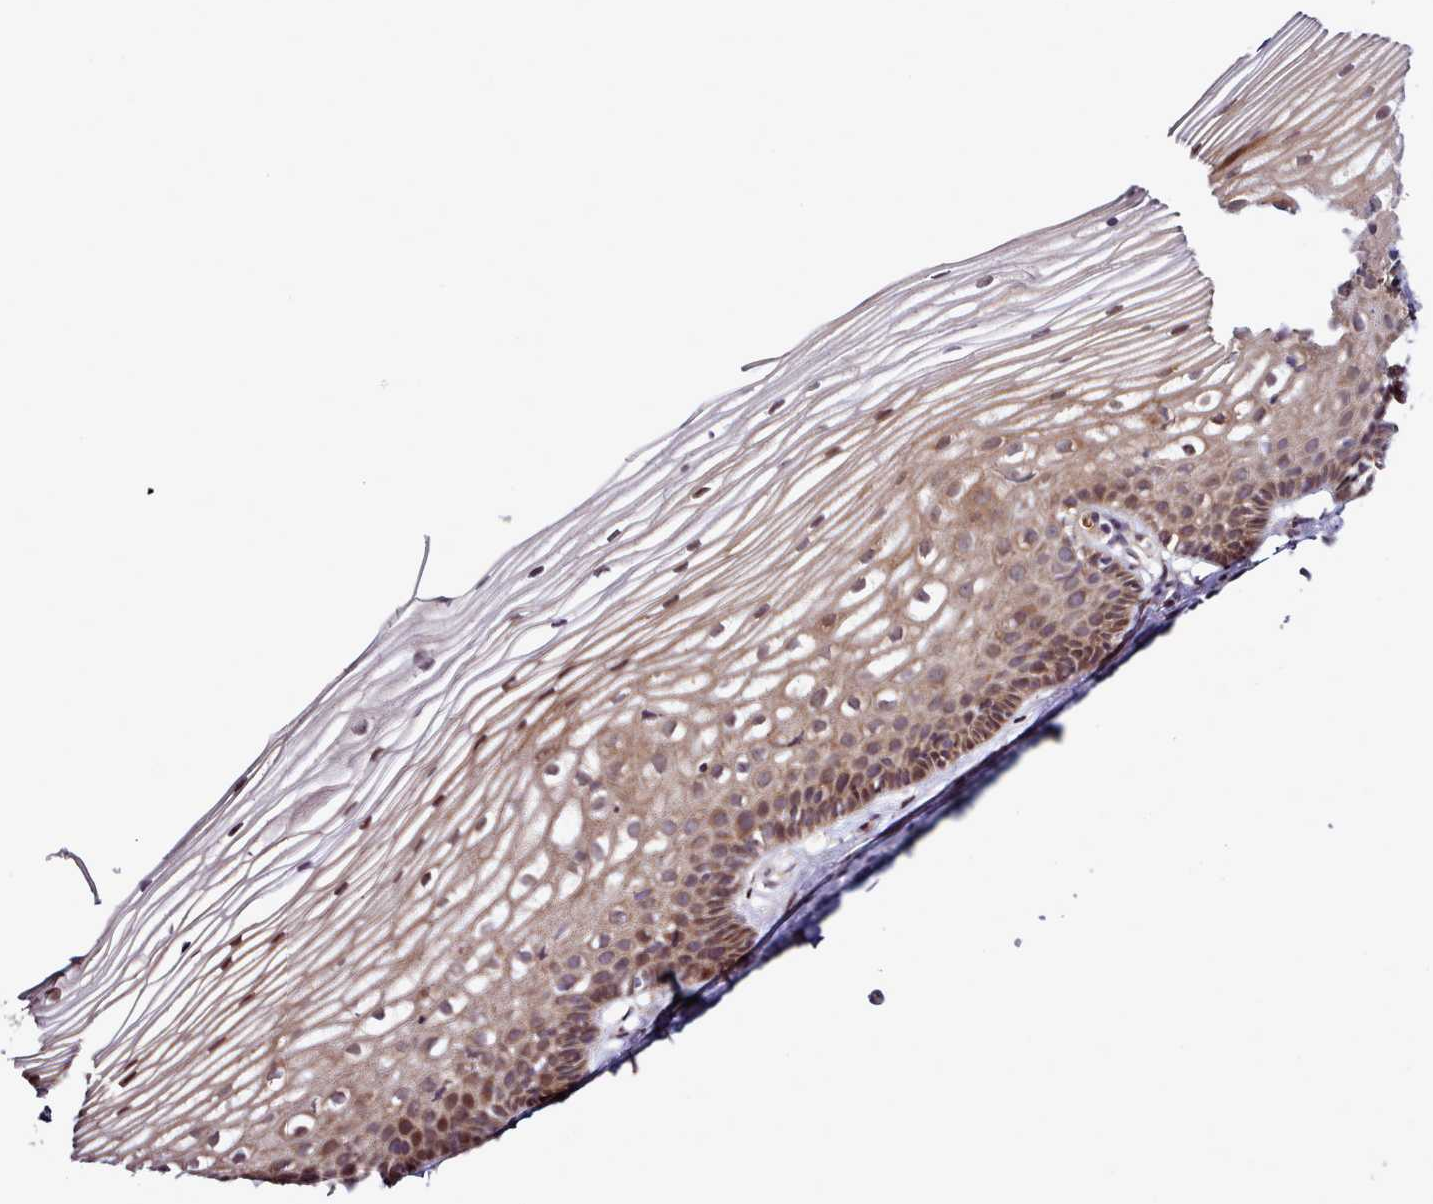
{"staining": {"intensity": "moderate", "quantity": ">75%", "location": "cytoplasmic/membranous,nuclear"}, "tissue": "cervix", "cell_type": "Glandular cells", "image_type": "normal", "snomed": [{"axis": "morphology", "description": "Normal tissue, NOS"}, {"axis": "topography", "description": "Cervix"}], "caption": "Immunohistochemical staining of normal cervix demonstrates medium levels of moderate cytoplasmic/membranous,nuclear staining in about >75% of glandular cells.", "gene": "UBE2G1", "patient": {"sex": "female", "age": 40}}